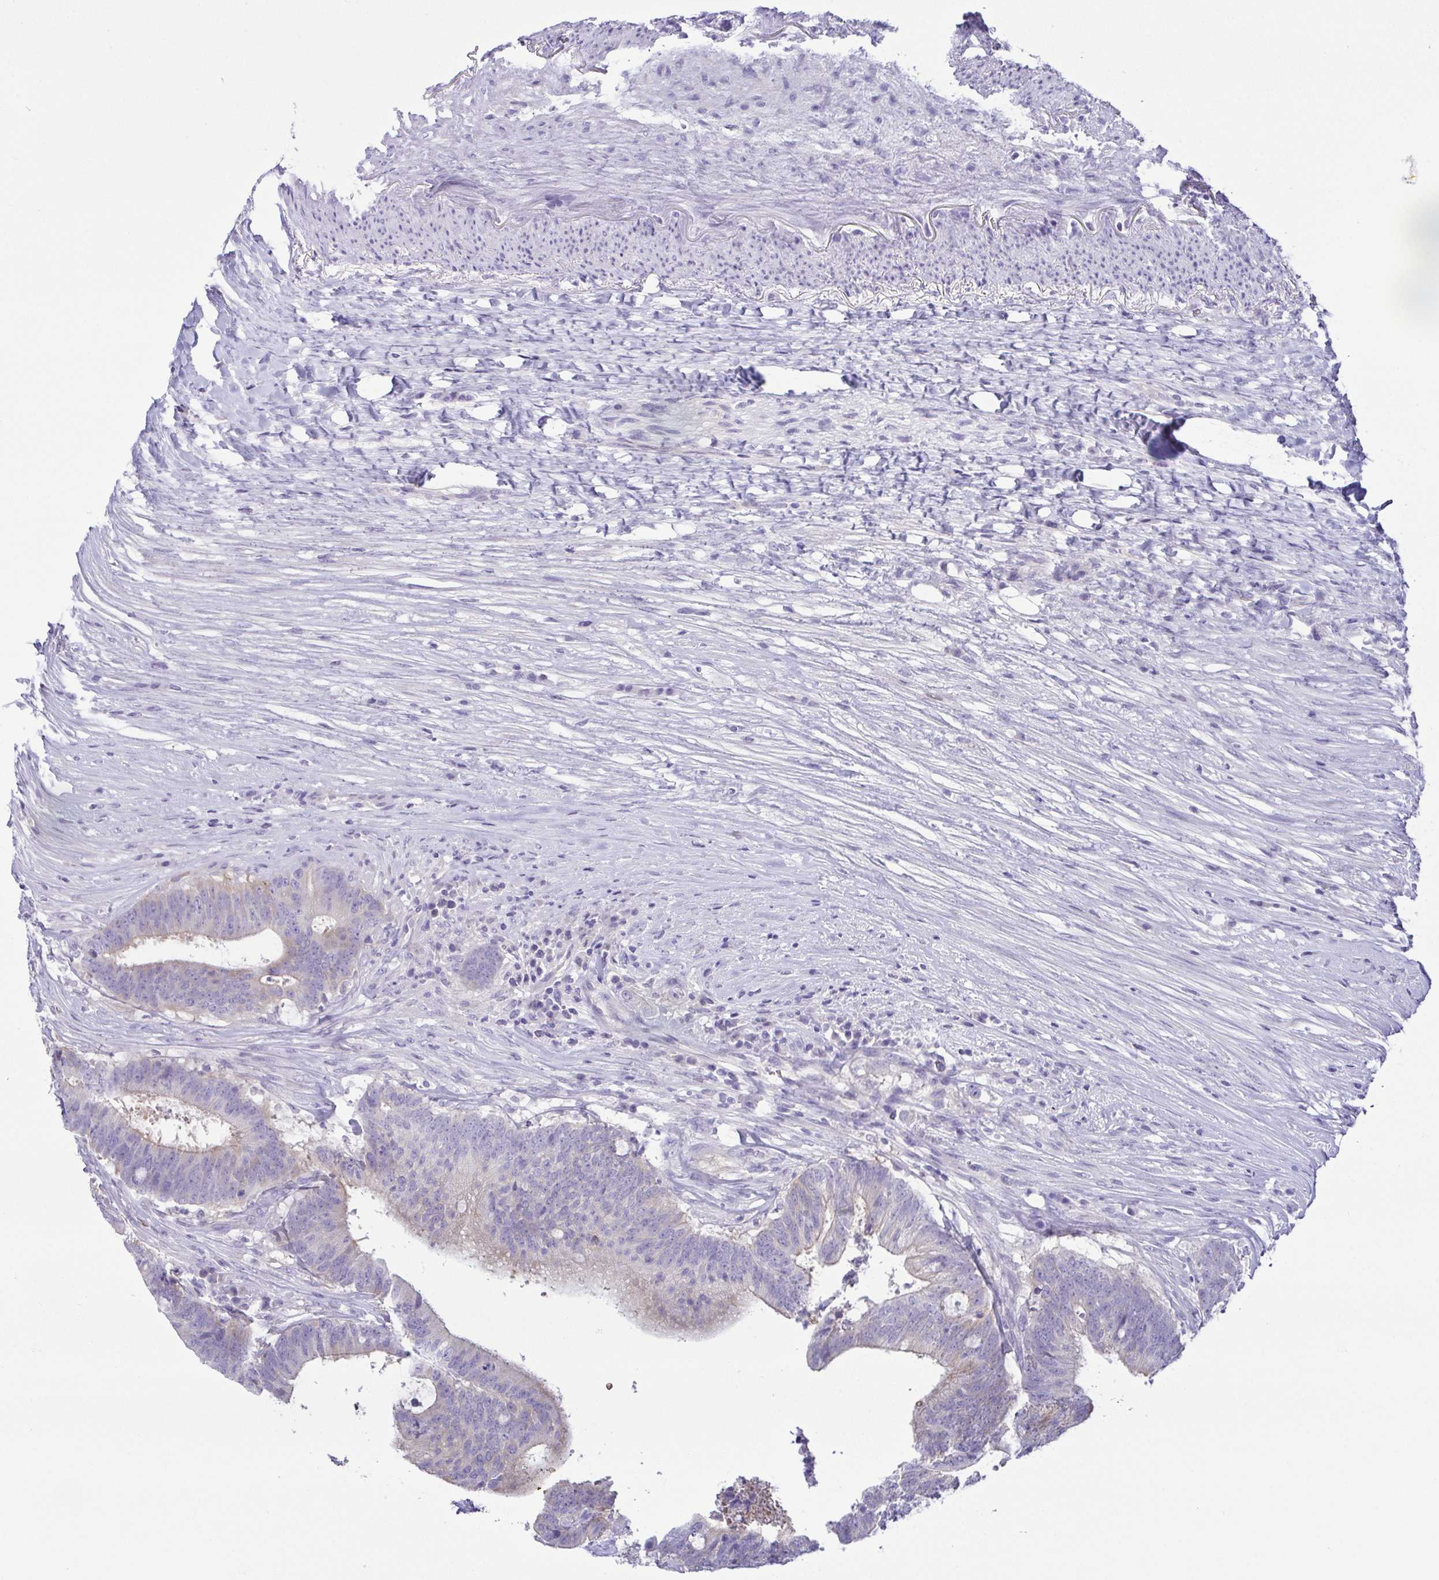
{"staining": {"intensity": "negative", "quantity": "none", "location": "none"}, "tissue": "colorectal cancer", "cell_type": "Tumor cells", "image_type": "cancer", "snomed": [{"axis": "morphology", "description": "Adenocarcinoma, NOS"}, {"axis": "topography", "description": "Colon"}], "caption": "Tumor cells are negative for protein expression in human colorectal cancer. Brightfield microscopy of IHC stained with DAB (brown) and hematoxylin (blue), captured at high magnification.", "gene": "EPB42", "patient": {"sex": "female", "age": 43}}